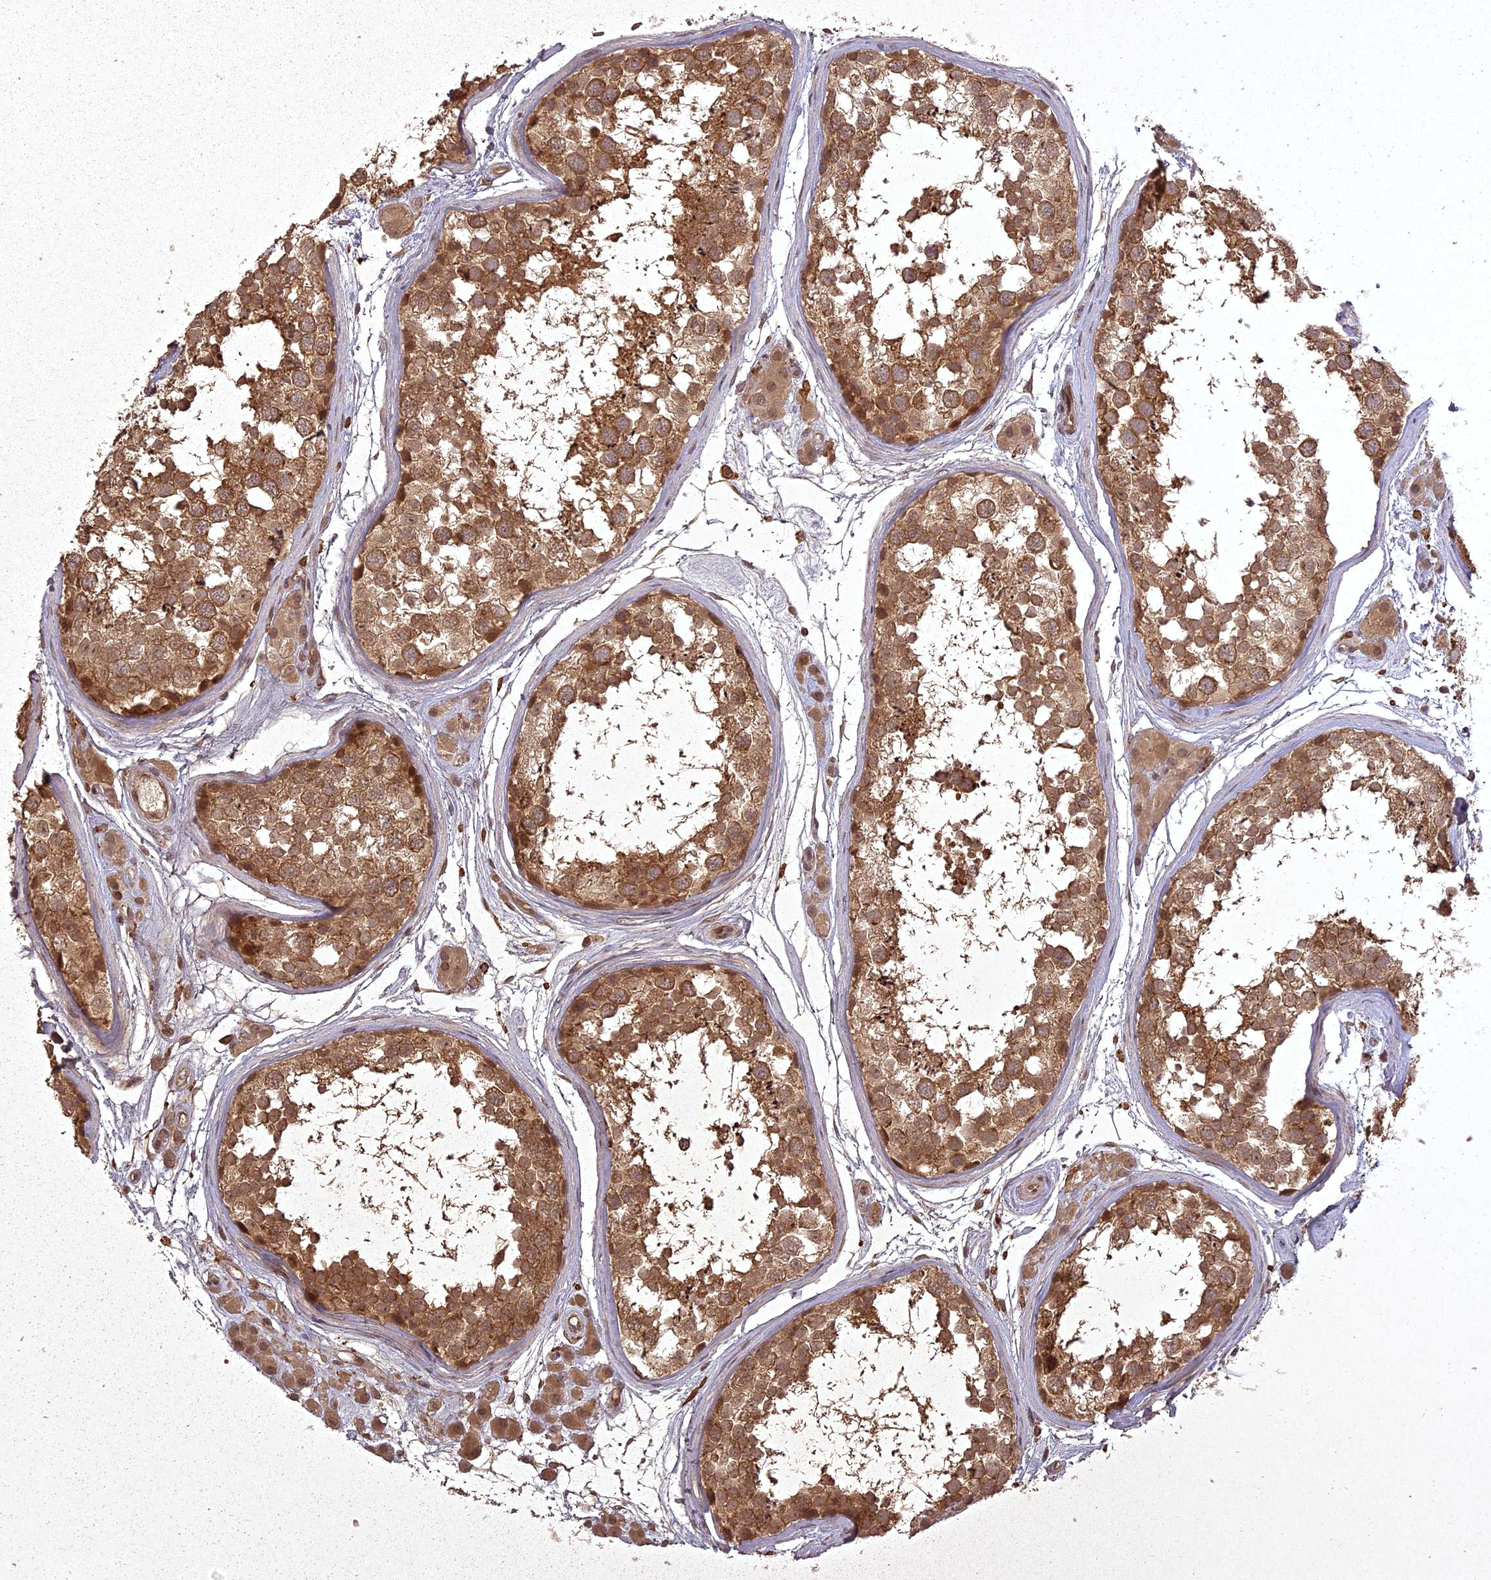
{"staining": {"intensity": "moderate", "quantity": ">75%", "location": "cytoplasmic/membranous"}, "tissue": "testis", "cell_type": "Cells in seminiferous ducts", "image_type": "normal", "snomed": [{"axis": "morphology", "description": "Normal tissue, NOS"}, {"axis": "topography", "description": "Testis"}], "caption": "Testis stained for a protein (brown) shows moderate cytoplasmic/membranous positive positivity in approximately >75% of cells in seminiferous ducts.", "gene": "ING5", "patient": {"sex": "male", "age": 56}}